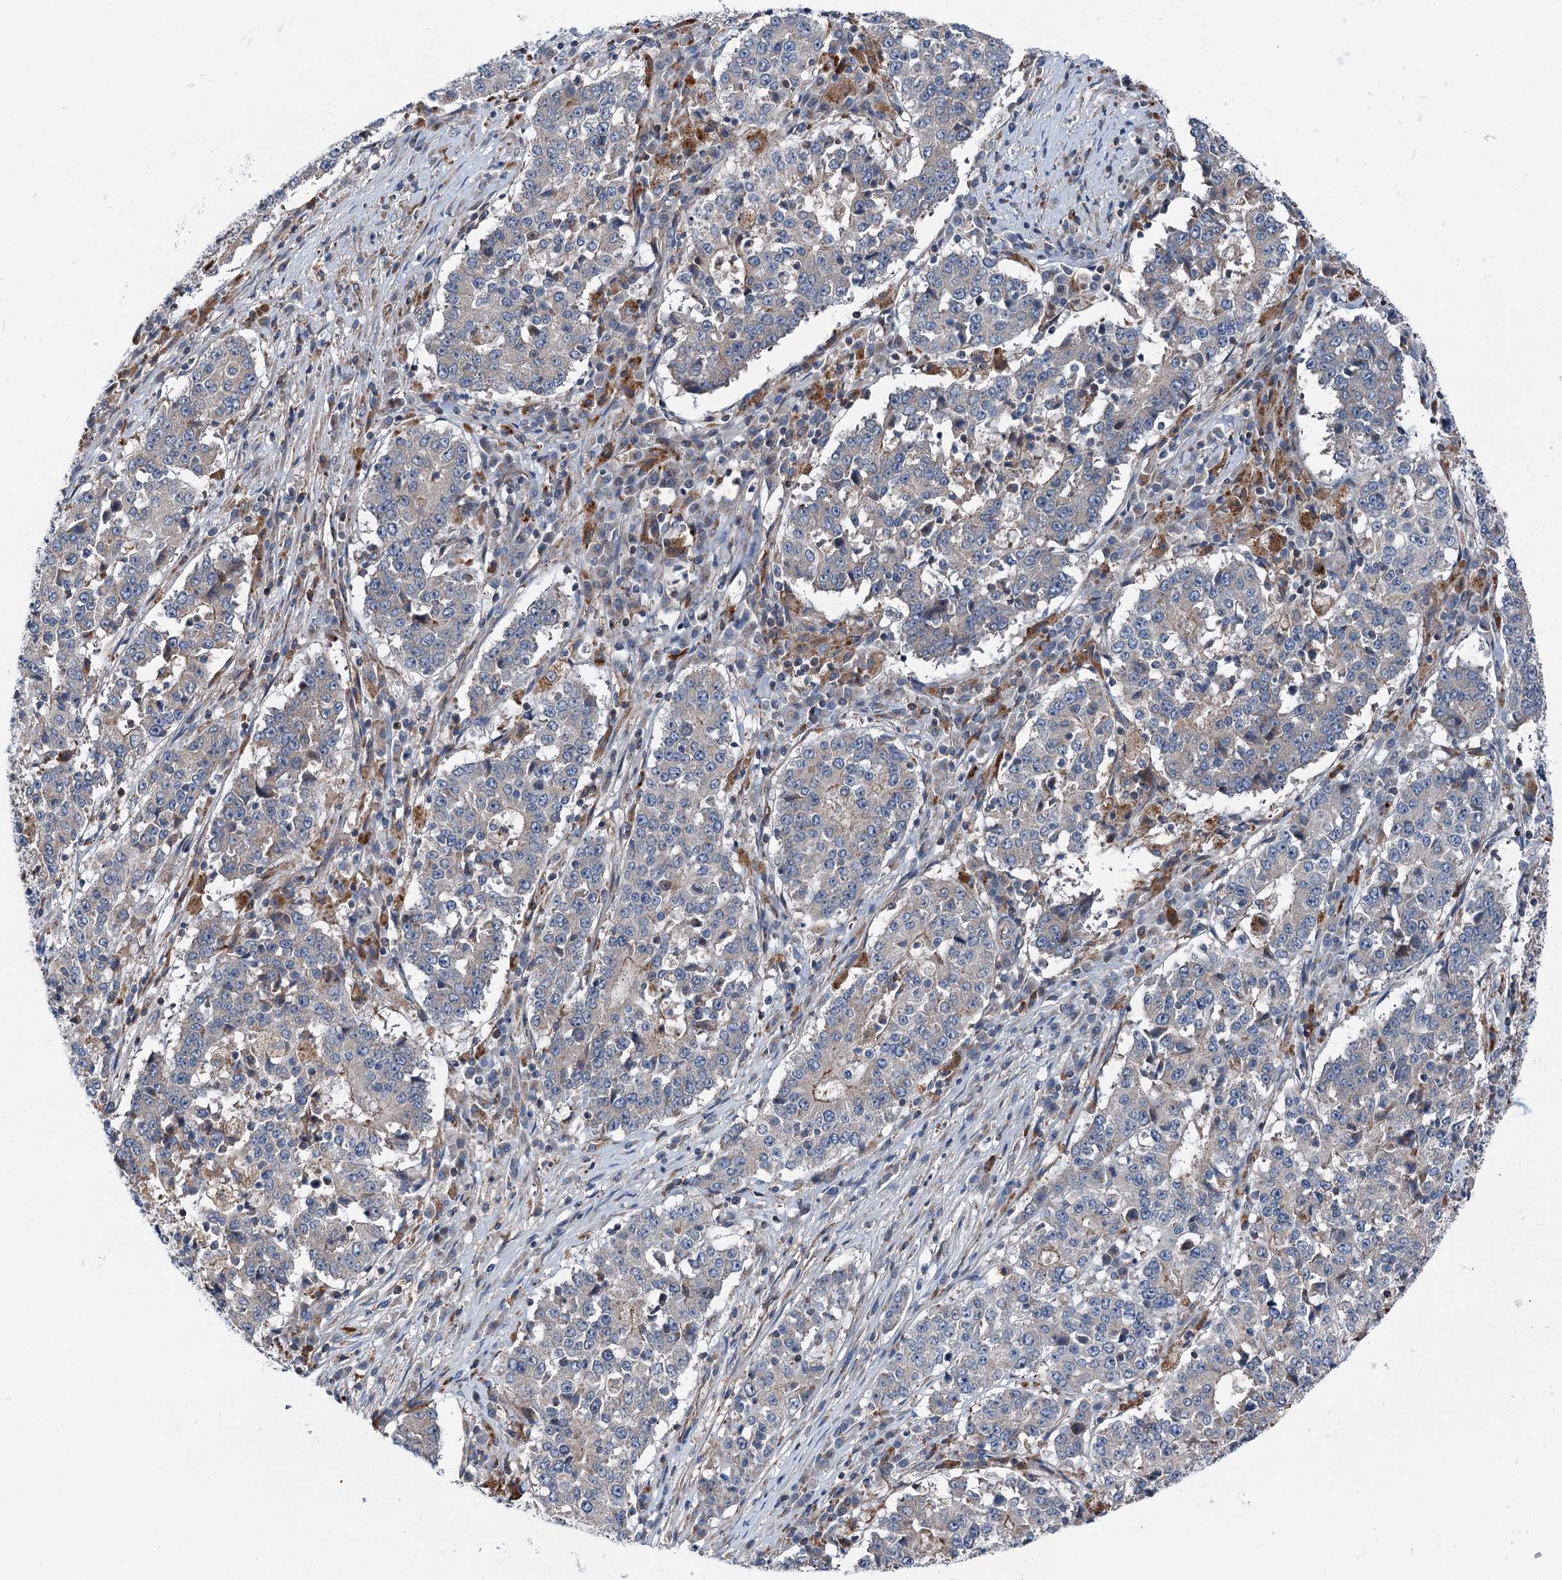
{"staining": {"intensity": "negative", "quantity": "none", "location": "none"}, "tissue": "stomach cancer", "cell_type": "Tumor cells", "image_type": "cancer", "snomed": [{"axis": "morphology", "description": "Adenocarcinoma, NOS"}, {"axis": "topography", "description": "Stomach"}], "caption": "Tumor cells show no significant expression in stomach cancer.", "gene": "POLR1D", "patient": {"sex": "male", "age": 59}}